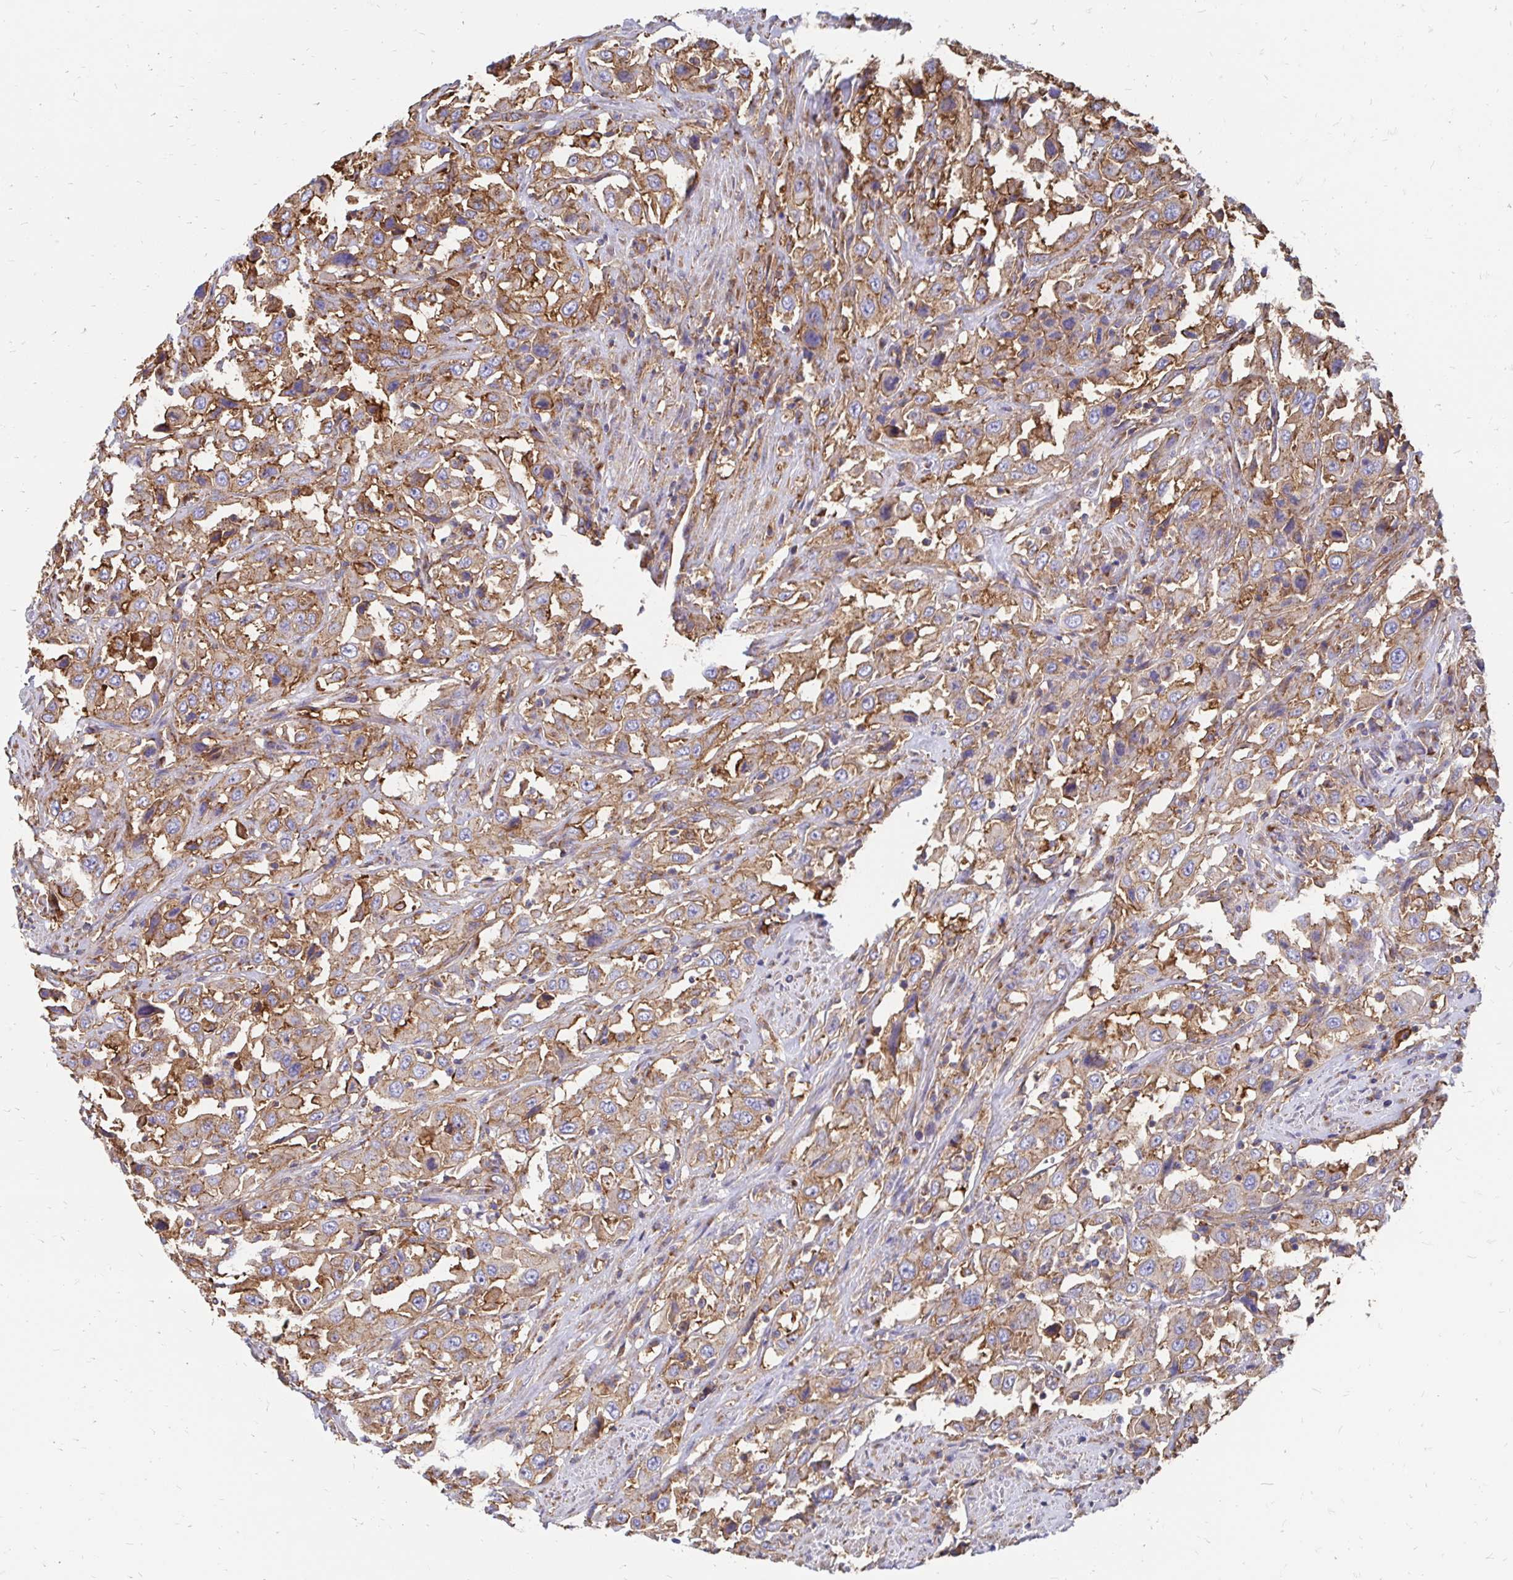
{"staining": {"intensity": "moderate", "quantity": ">75%", "location": "cytoplasmic/membranous"}, "tissue": "urothelial cancer", "cell_type": "Tumor cells", "image_type": "cancer", "snomed": [{"axis": "morphology", "description": "Urothelial carcinoma, High grade"}, {"axis": "topography", "description": "Urinary bladder"}], "caption": "The image demonstrates immunohistochemical staining of urothelial cancer. There is moderate cytoplasmic/membranous positivity is present in approximately >75% of tumor cells. The protein is shown in brown color, while the nuclei are stained blue.", "gene": "CLTC", "patient": {"sex": "male", "age": 61}}